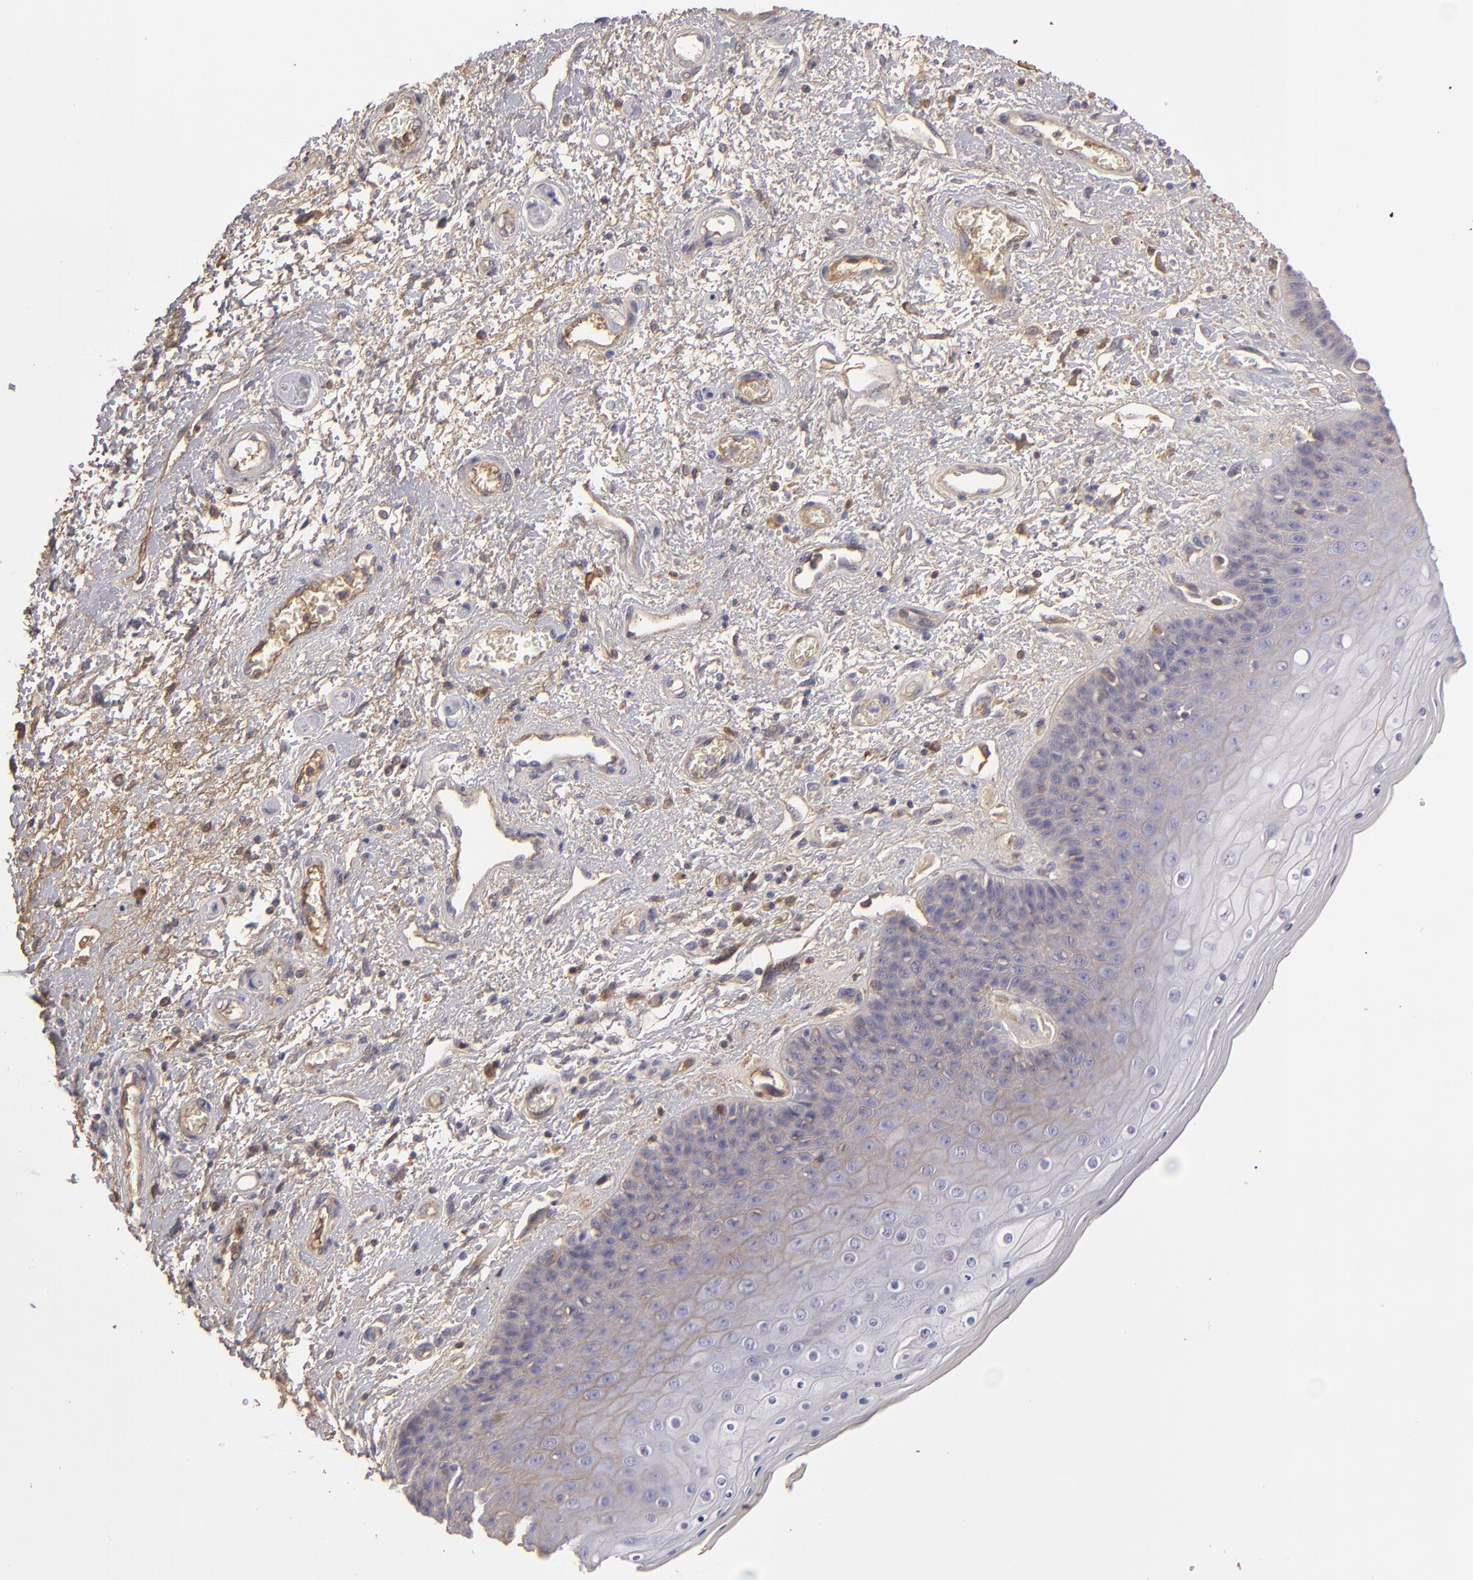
{"staining": {"intensity": "moderate", "quantity": "25%-75%", "location": "cytoplasmic/membranous"}, "tissue": "skin", "cell_type": "Epidermal cells", "image_type": "normal", "snomed": [{"axis": "morphology", "description": "Normal tissue, NOS"}, {"axis": "topography", "description": "Anal"}], "caption": "Immunohistochemical staining of normal skin reveals medium levels of moderate cytoplasmic/membranous positivity in about 25%-75% of epidermal cells.", "gene": "ABCC4", "patient": {"sex": "female", "age": 46}}